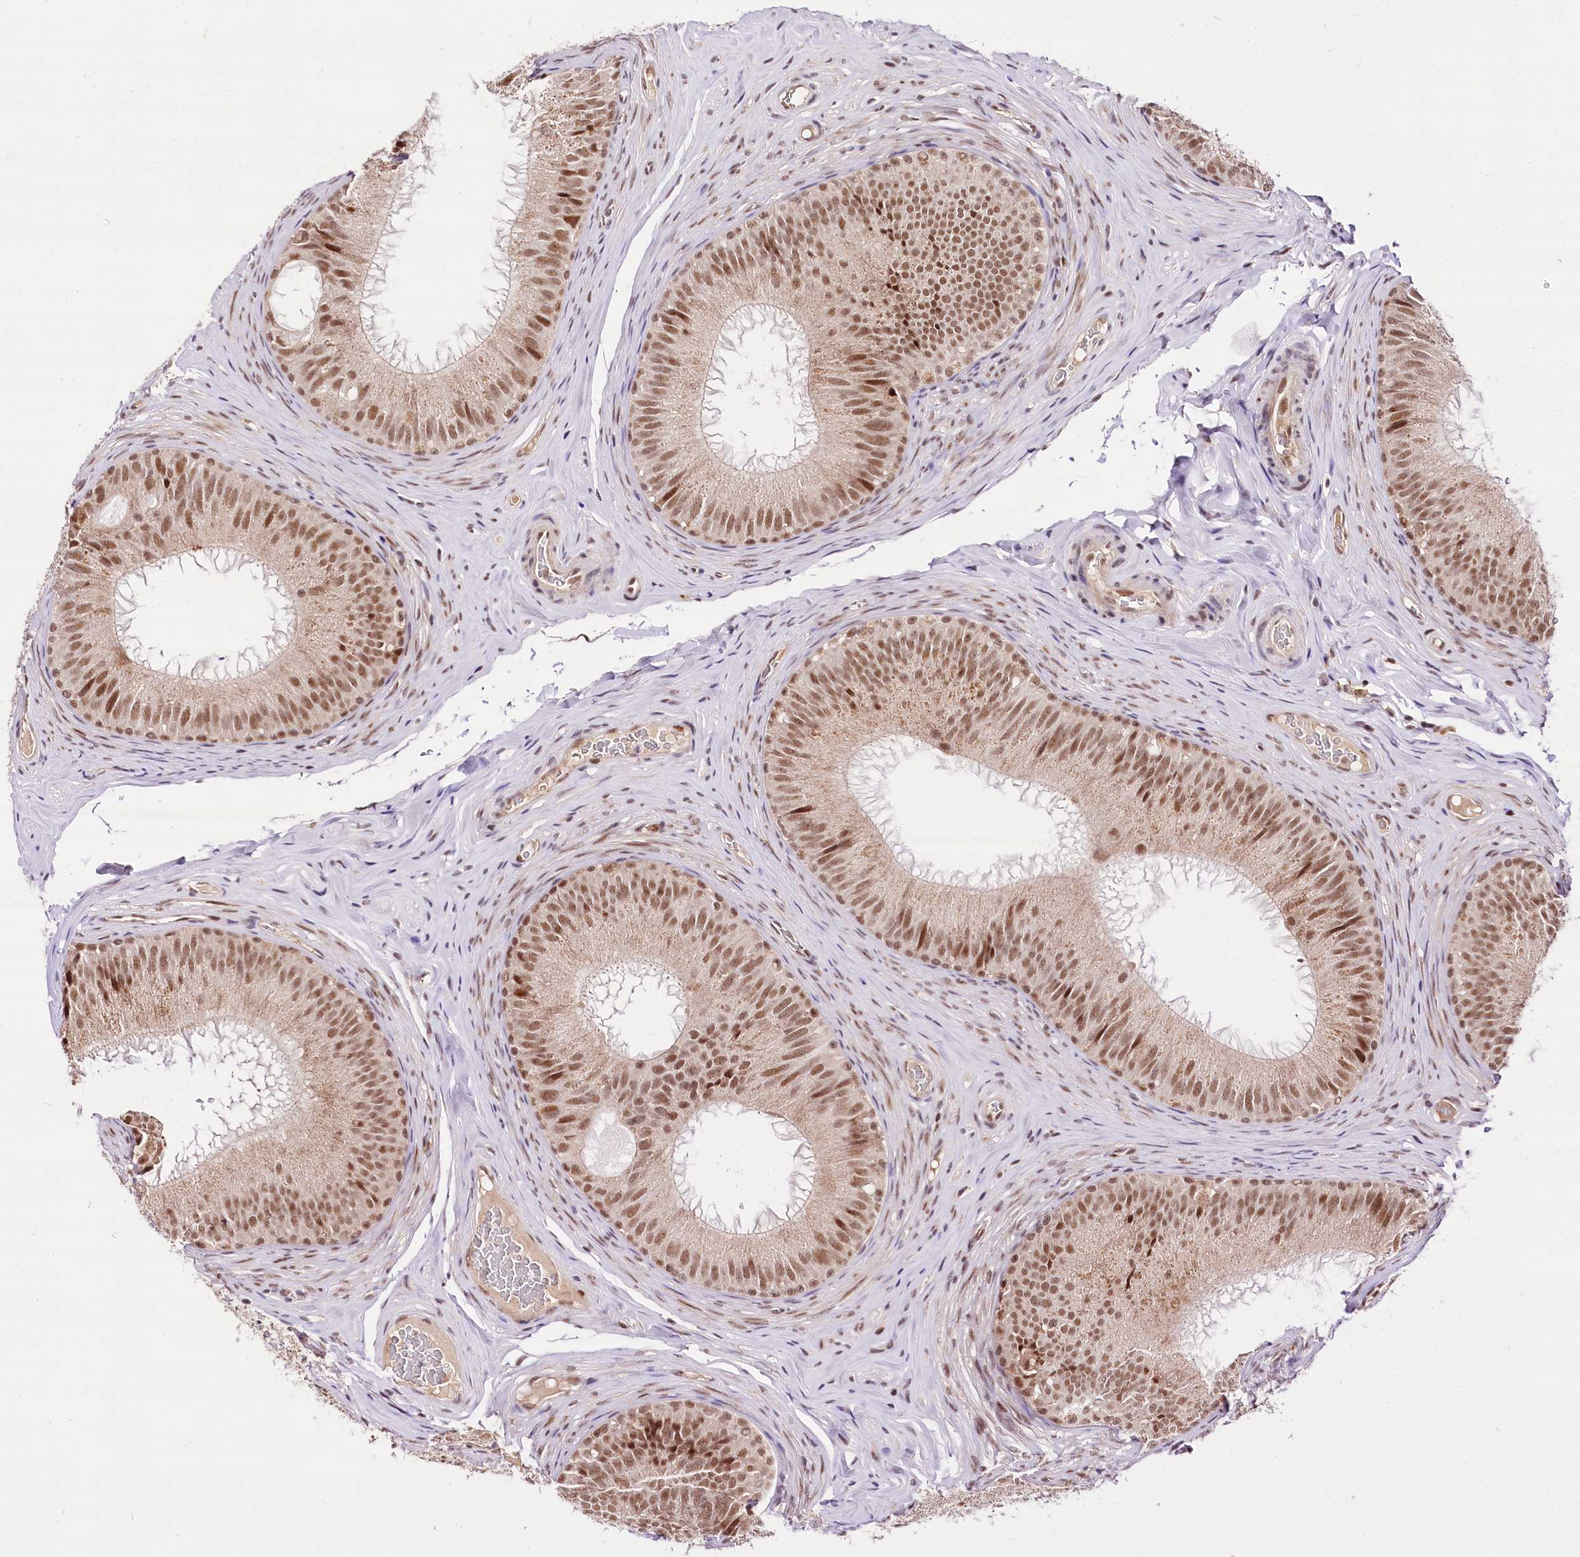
{"staining": {"intensity": "moderate", "quantity": ">75%", "location": "nuclear"}, "tissue": "epididymis", "cell_type": "Glandular cells", "image_type": "normal", "snomed": [{"axis": "morphology", "description": "Normal tissue, NOS"}, {"axis": "topography", "description": "Epididymis"}], "caption": "Protein positivity by immunohistochemistry (IHC) exhibits moderate nuclear positivity in about >75% of glandular cells in normal epididymis. (IHC, brightfield microscopy, high magnification).", "gene": "POLA2", "patient": {"sex": "male", "age": 34}}